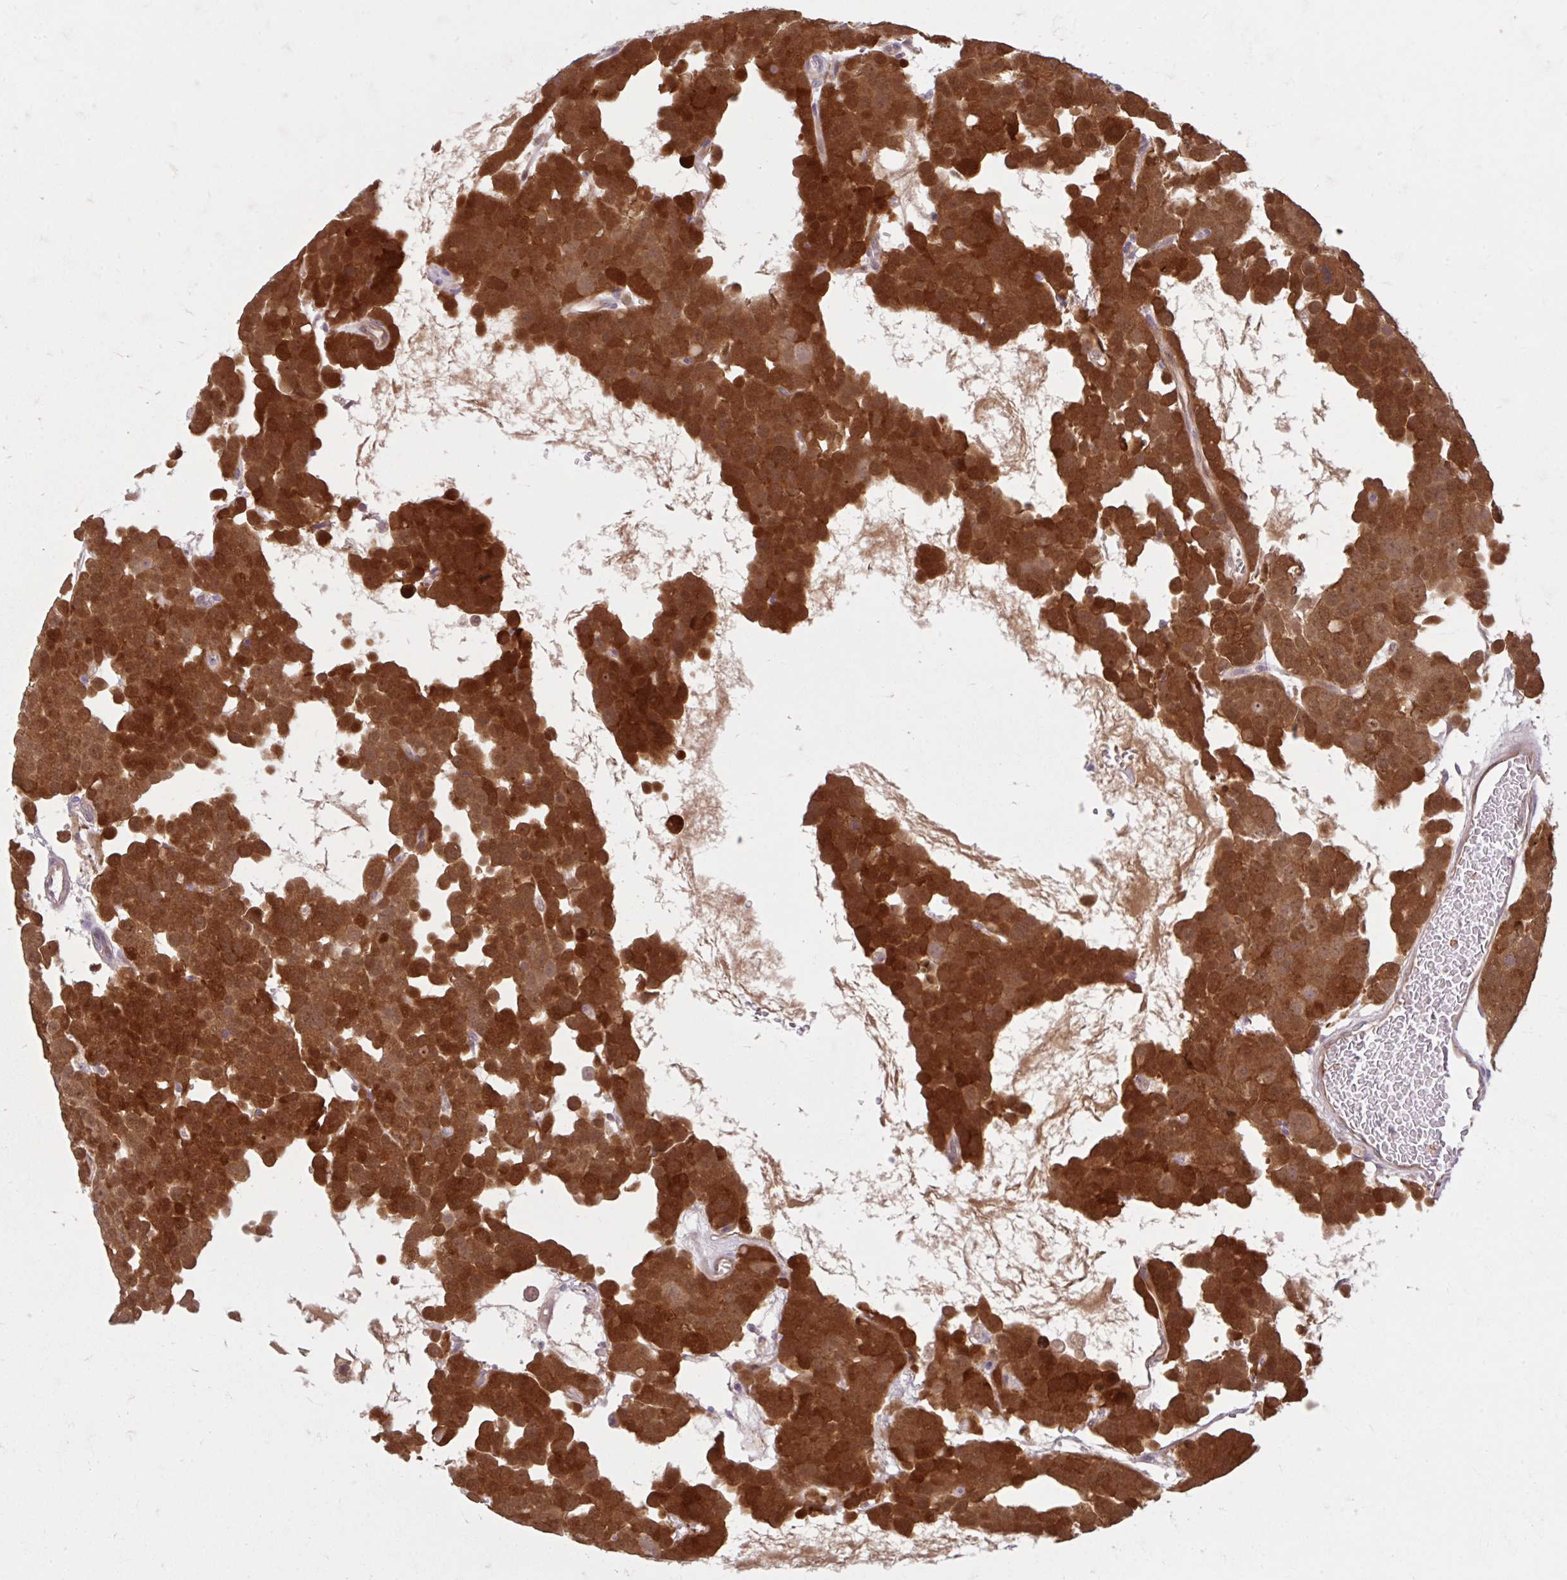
{"staining": {"intensity": "strong", "quantity": ">75%", "location": "cytoplasmic/membranous,nuclear"}, "tissue": "testis cancer", "cell_type": "Tumor cells", "image_type": "cancer", "snomed": [{"axis": "morphology", "description": "Seminoma, NOS"}, {"axis": "topography", "description": "Testis"}], "caption": "About >75% of tumor cells in human testis cancer demonstrate strong cytoplasmic/membranous and nuclear protein staining as visualized by brown immunohistochemical staining.", "gene": "HMBS", "patient": {"sex": "male", "age": 71}}